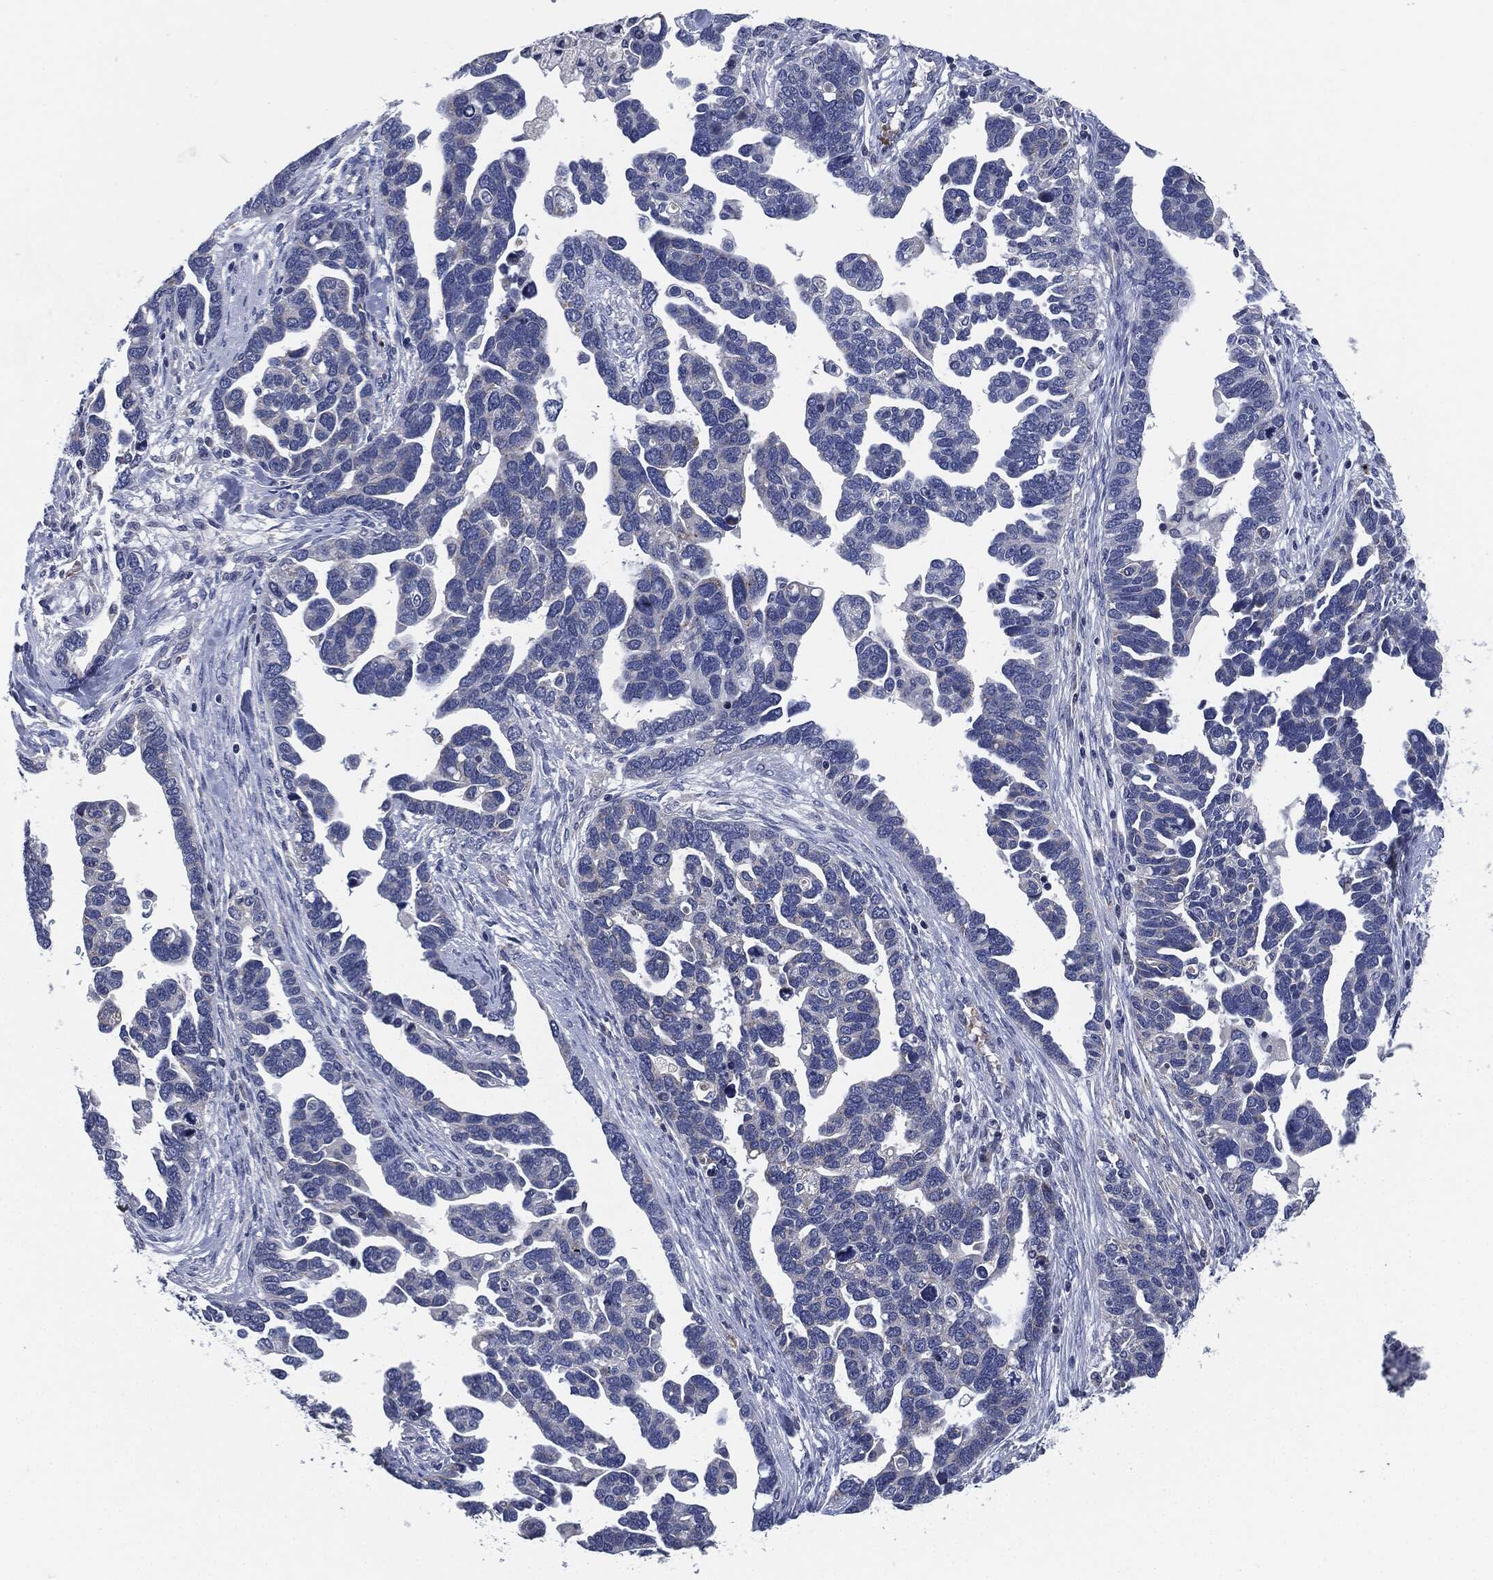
{"staining": {"intensity": "negative", "quantity": "none", "location": "none"}, "tissue": "ovarian cancer", "cell_type": "Tumor cells", "image_type": "cancer", "snomed": [{"axis": "morphology", "description": "Cystadenocarcinoma, serous, NOS"}, {"axis": "topography", "description": "Ovary"}], "caption": "The immunohistochemistry (IHC) histopathology image has no significant positivity in tumor cells of serous cystadenocarcinoma (ovarian) tissue. The staining is performed using DAB (3,3'-diaminobenzidine) brown chromogen with nuclei counter-stained in using hematoxylin.", "gene": "SIGLEC9", "patient": {"sex": "female", "age": 54}}